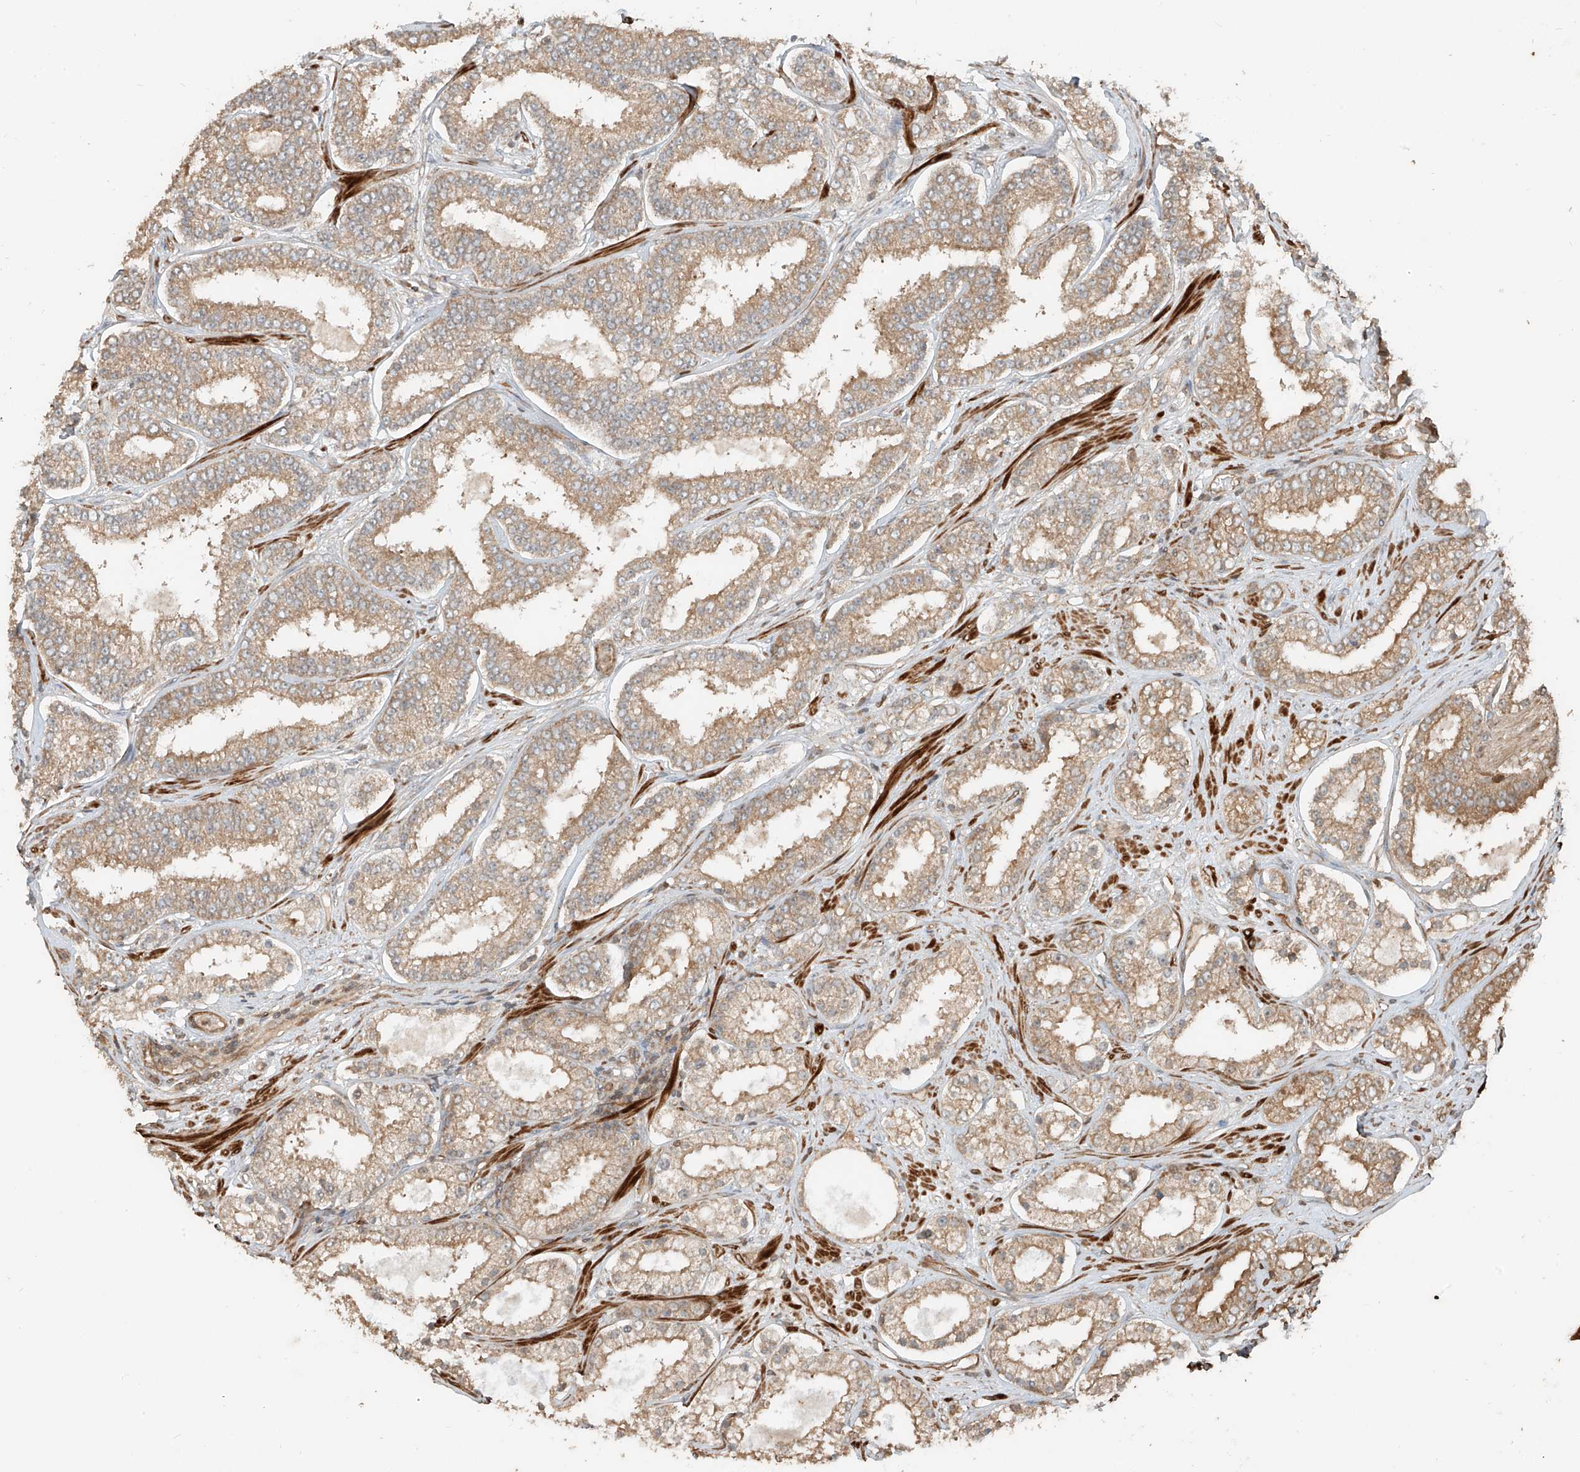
{"staining": {"intensity": "weak", "quantity": ">75%", "location": "cytoplasmic/membranous"}, "tissue": "prostate cancer", "cell_type": "Tumor cells", "image_type": "cancer", "snomed": [{"axis": "morphology", "description": "Normal tissue, NOS"}, {"axis": "morphology", "description": "Adenocarcinoma, High grade"}, {"axis": "topography", "description": "Prostate"}], "caption": "Immunohistochemistry (IHC) of high-grade adenocarcinoma (prostate) reveals low levels of weak cytoplasmic/membranous staining in approximately >75% of tumor cells.", "gene": "ANKZF1", "patient": {"sex": "male", "age": 83}}